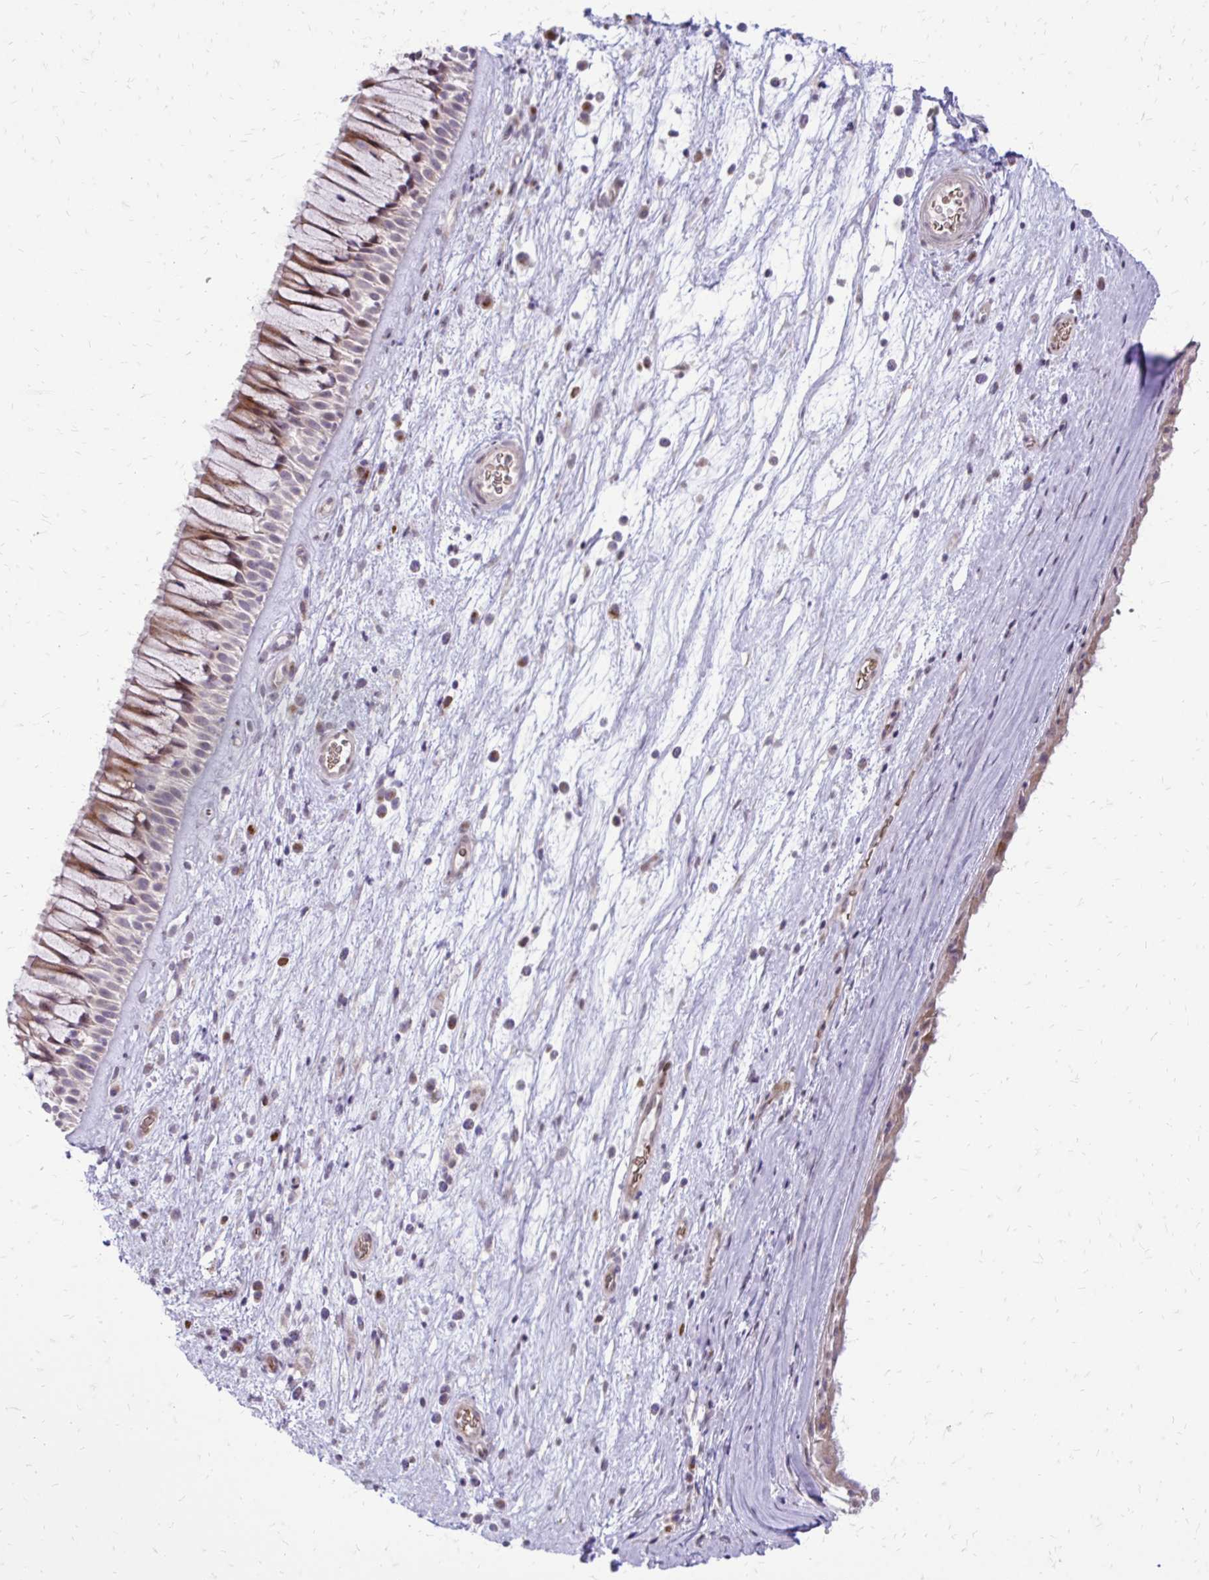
{"staining": {"intensity": "weak", "quantity": "25%-75%", "location": "cytoplasmic/membranous"}, "tissue": "nasopharynx", "cell_type": "Respiratory epithelial cells", "image_type": "normal", "snomed": [{"axis": "morphology", "description": "Normal tissue, NOS"}, {"axis": "topography", "description": "Nasopharynx"}], "caption": "The histopathology image displays immunohistochemical staining of normal nasopharynx. There is weak cytoplasmic/membranous staining is present in approximately 25%-75% of respiratory epithelial cells.", "gene": "FUNDC2", "patient": {"sex": "male", "age": 74}}